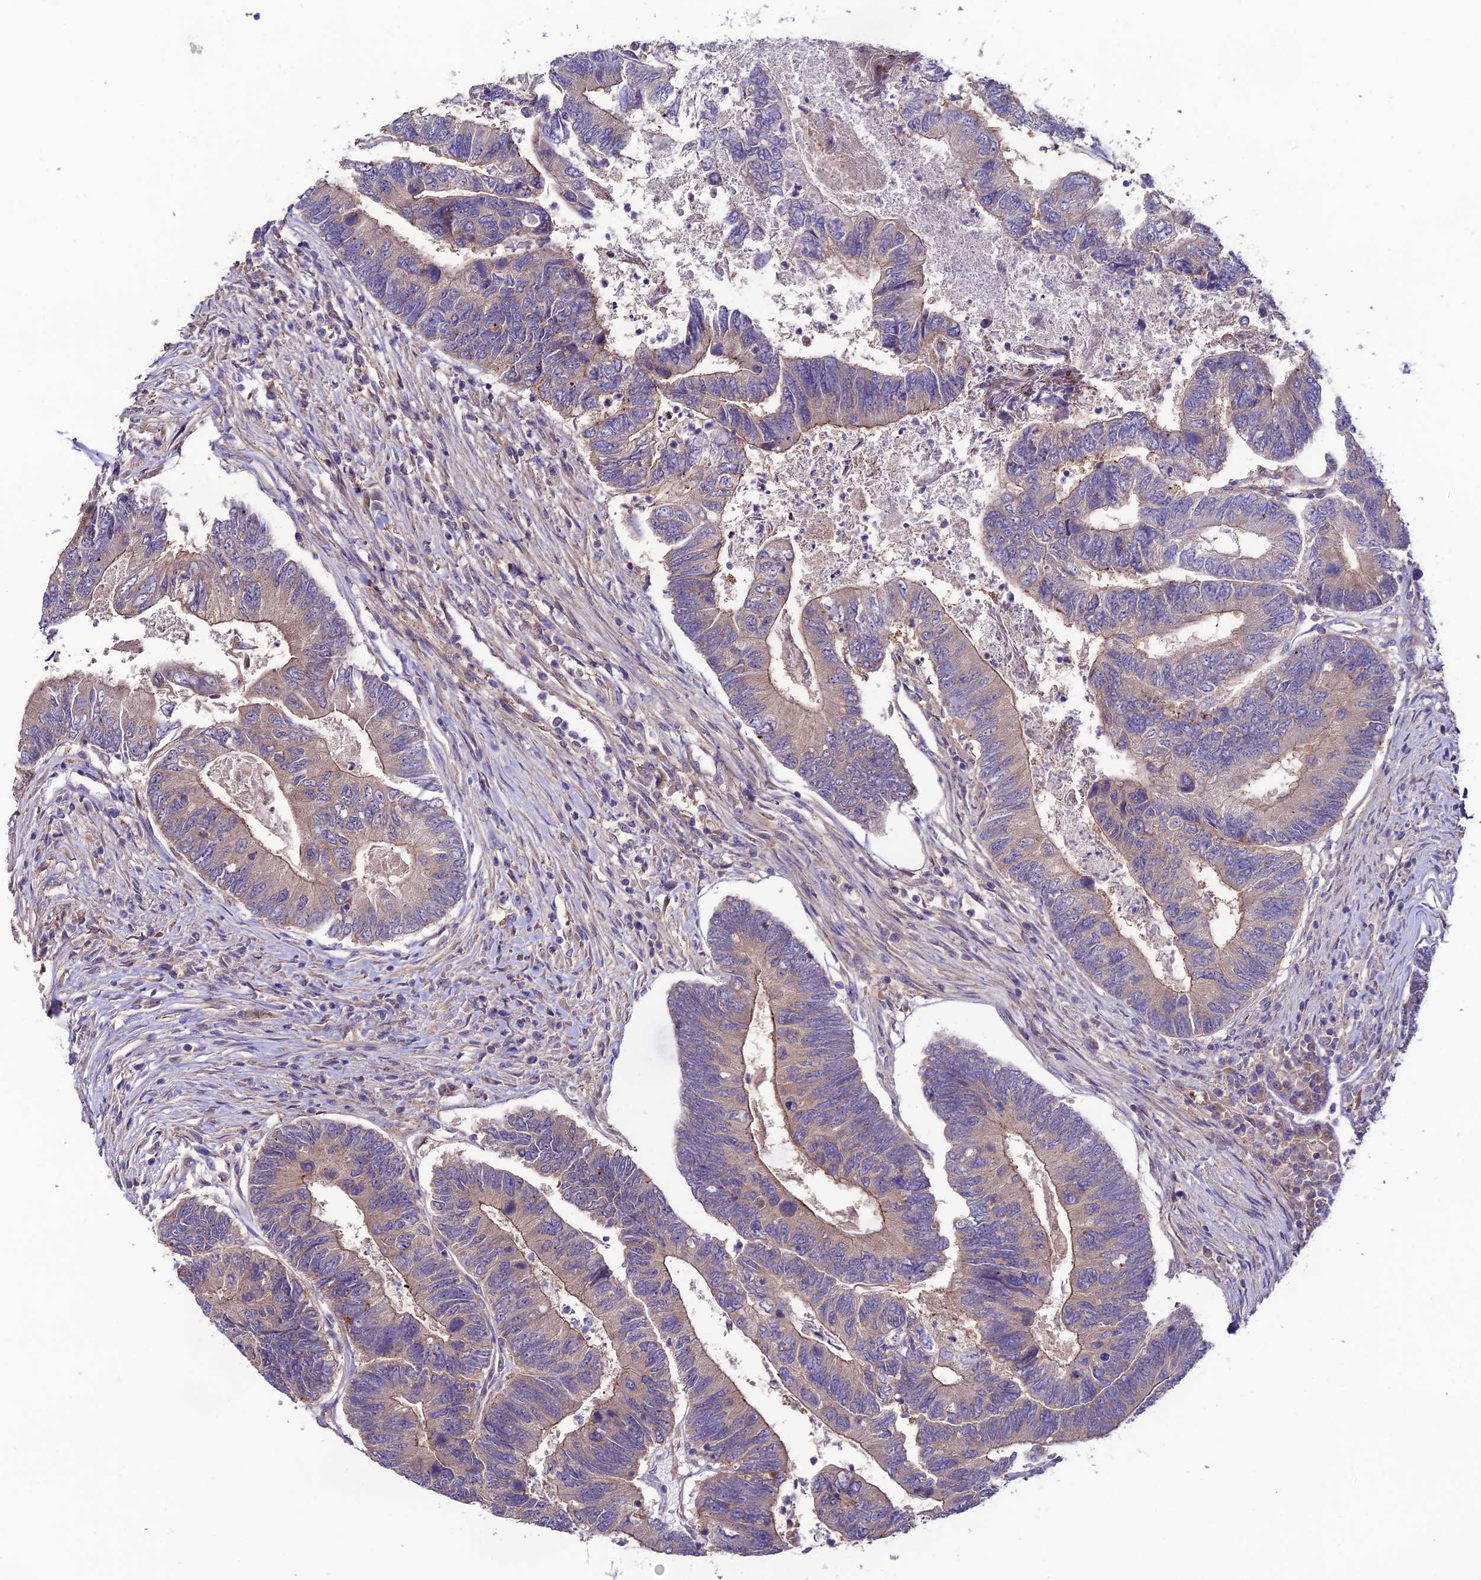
{"staining": {"intensity": "weak", "quantity": "25%-75%", "location": "cytoplasmic/membranous"}, "tissue": "colorectal cancer", "cell_type": "Tumor cells", "image_type": "cancer", "snomed": [{"axis": "morphology", "description": "Adenocarcinoma, NOS"}, {"axis": "topography", "description": "Colon"}], "caption": "IHC of colorectal cancer (adenocarcinoma) displays low levels of weak cytoplasmic/membranous staining in about 25%-75% of tumor cells. The protein of interest is stained brown, and the nuclei are stained in blue (DAB (3,3'-diaminobenzidine) IHC with brightfield microscopy, high magnification).", "gene": "BRME1", "patient": {"sex": "female", "age": 67}}